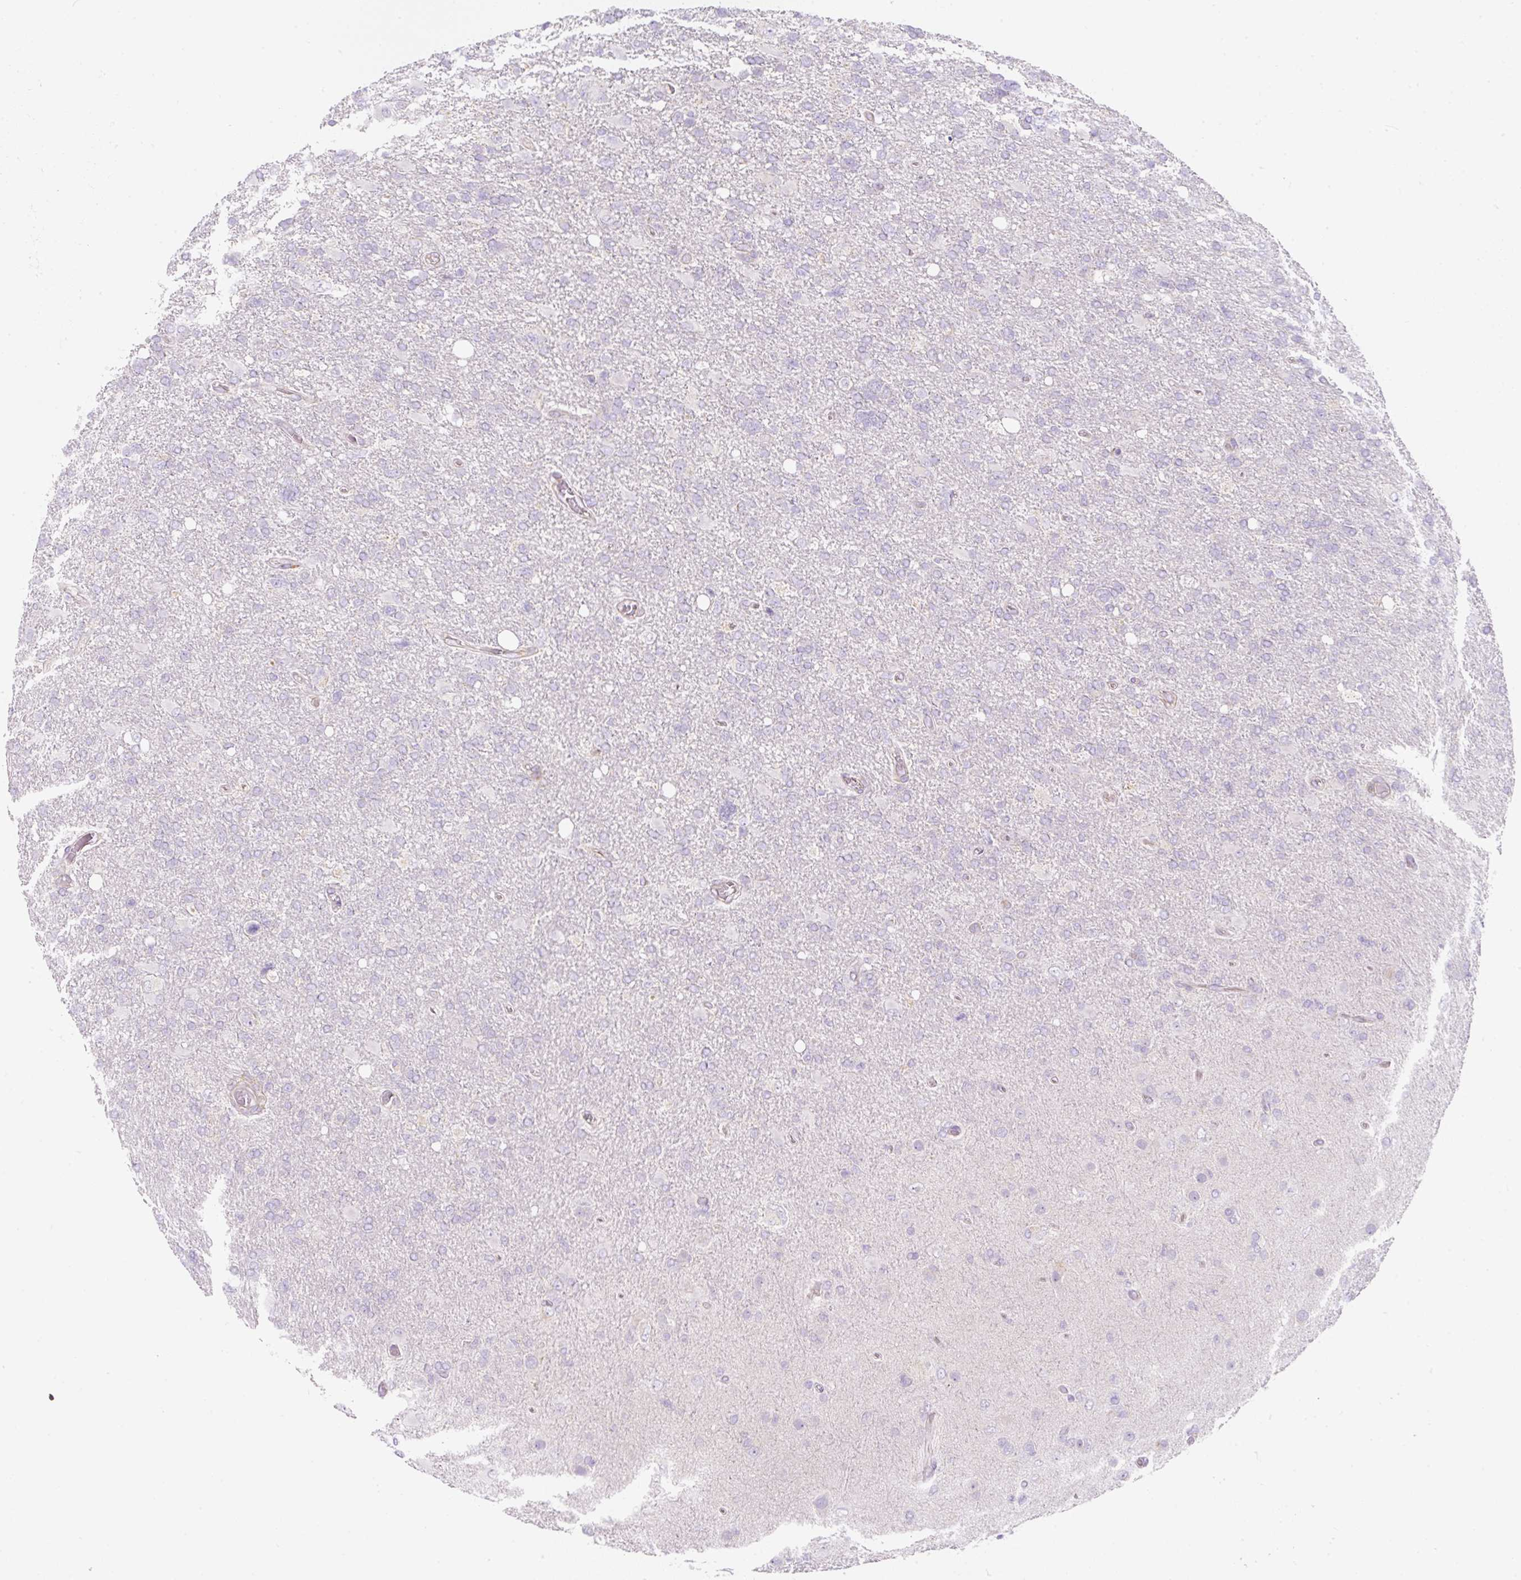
{"staining": {"intensity": "negative", "quantity": "none", "location": "none"}, "tissue": "glioma", "cell_type": "Tumor cells", "image_type": "cancer", "snomed": [{"axis": "morphology", "description": "Glioma, malignant, High grade"}, {"axis": "topography", "description": "Brain"}], "caption": "A high-resolution histopathology image shows IHC staining of glioma, which shows no significant staining in tumor cells. (DAB IHC visualized using brightfield microscopy, high magnification).", "gene": "ERAP2", "patient": {"sex": "male", "age": 61}}